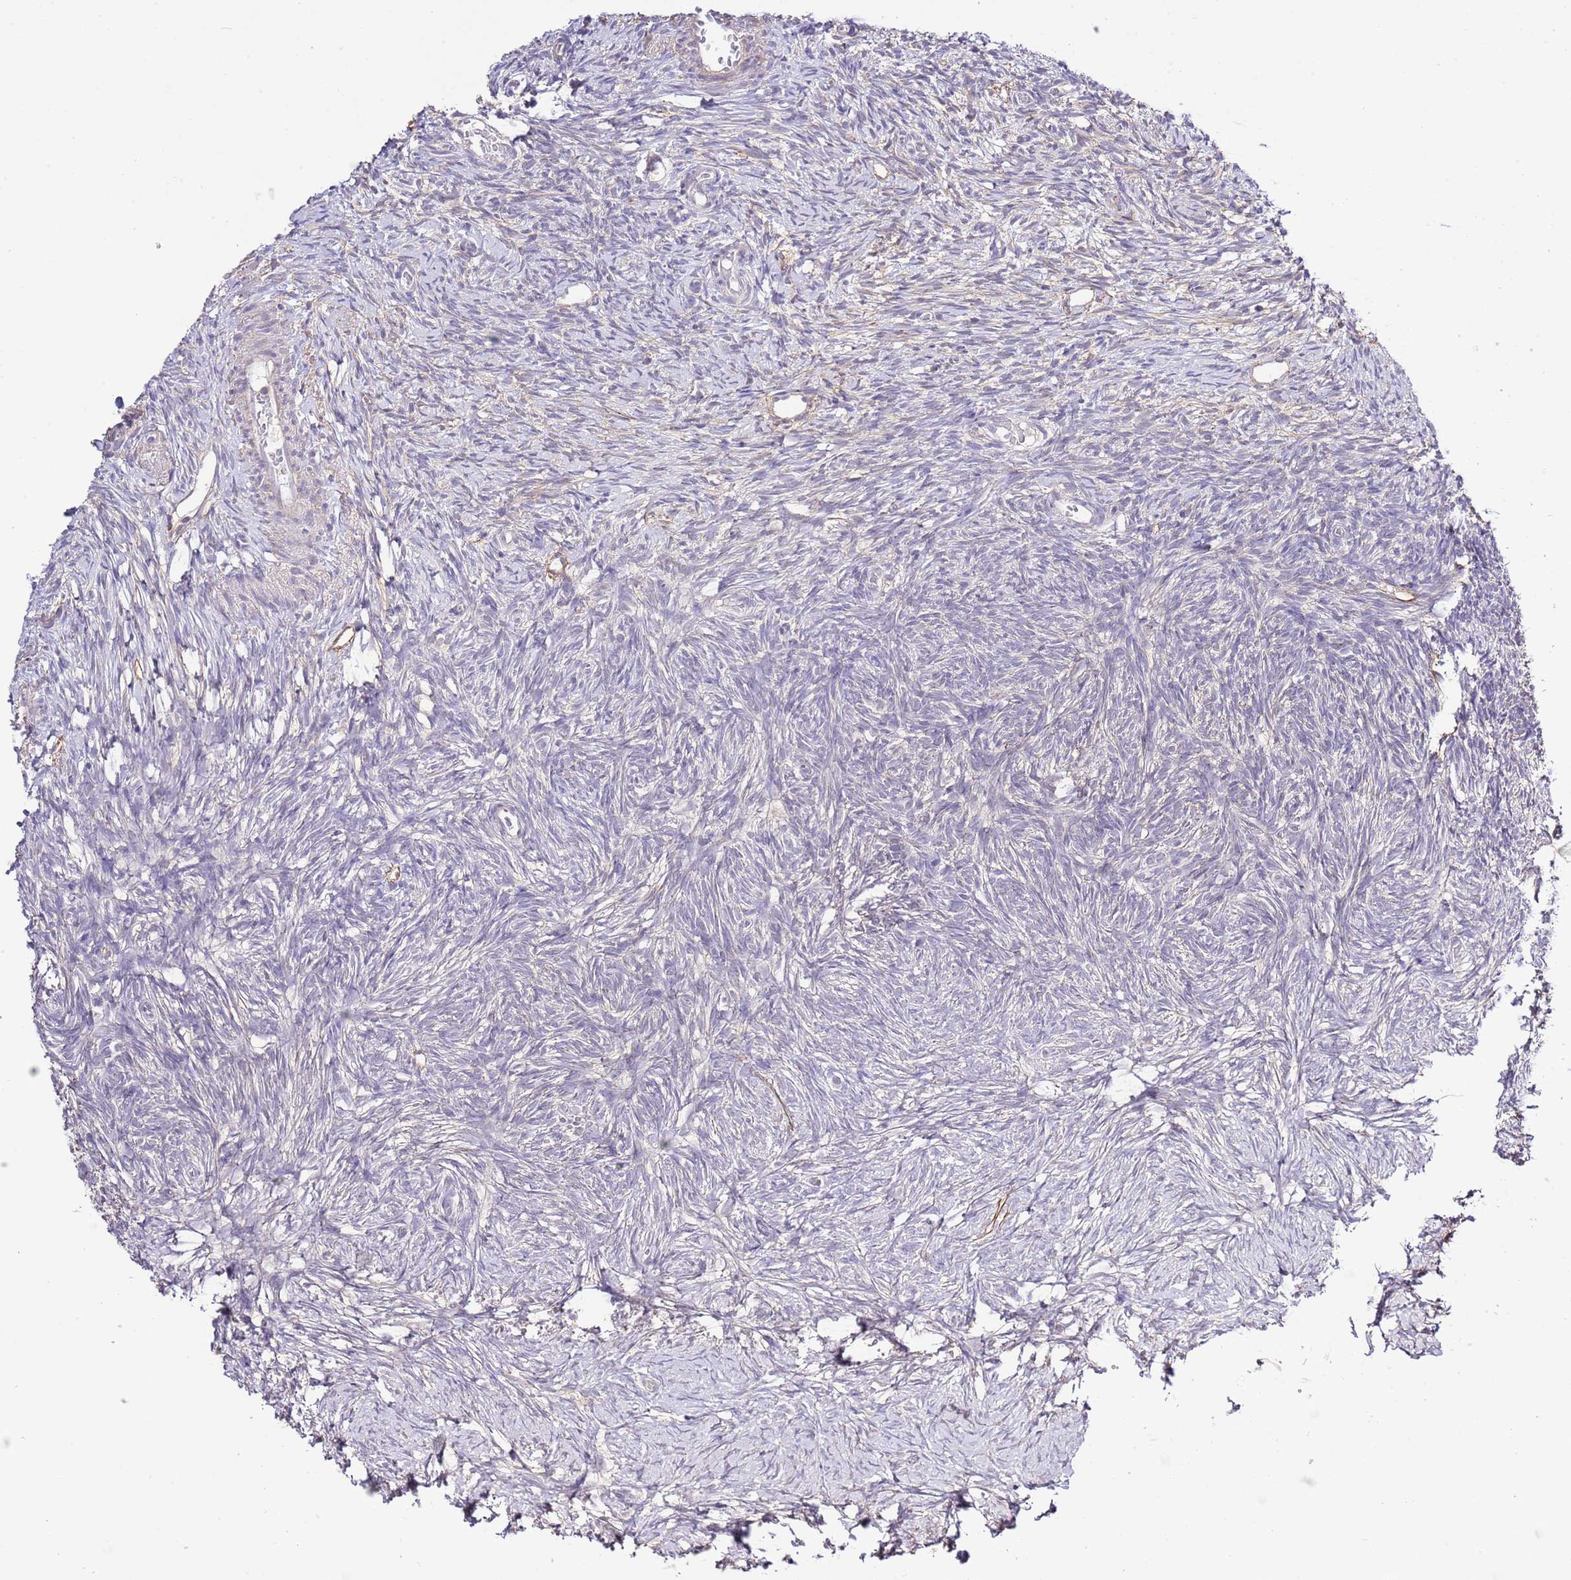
{"staining": {"intensity": "negative", "quantity": "none", "location": "none"}, "tissue": "ovary", "cell_type": "Follicle cells", "image_type": "normal", "snomed": [{"axis": "morphology", "description": "Normal tissue, NOS"}, {"axis": "topography", "description": "Ovary"}], "caption": "The histopathology image shows no significant expression in follicle cells of ovary.", "gene": "EFHD1", "patient": {"sex": "female", "age": 39}}